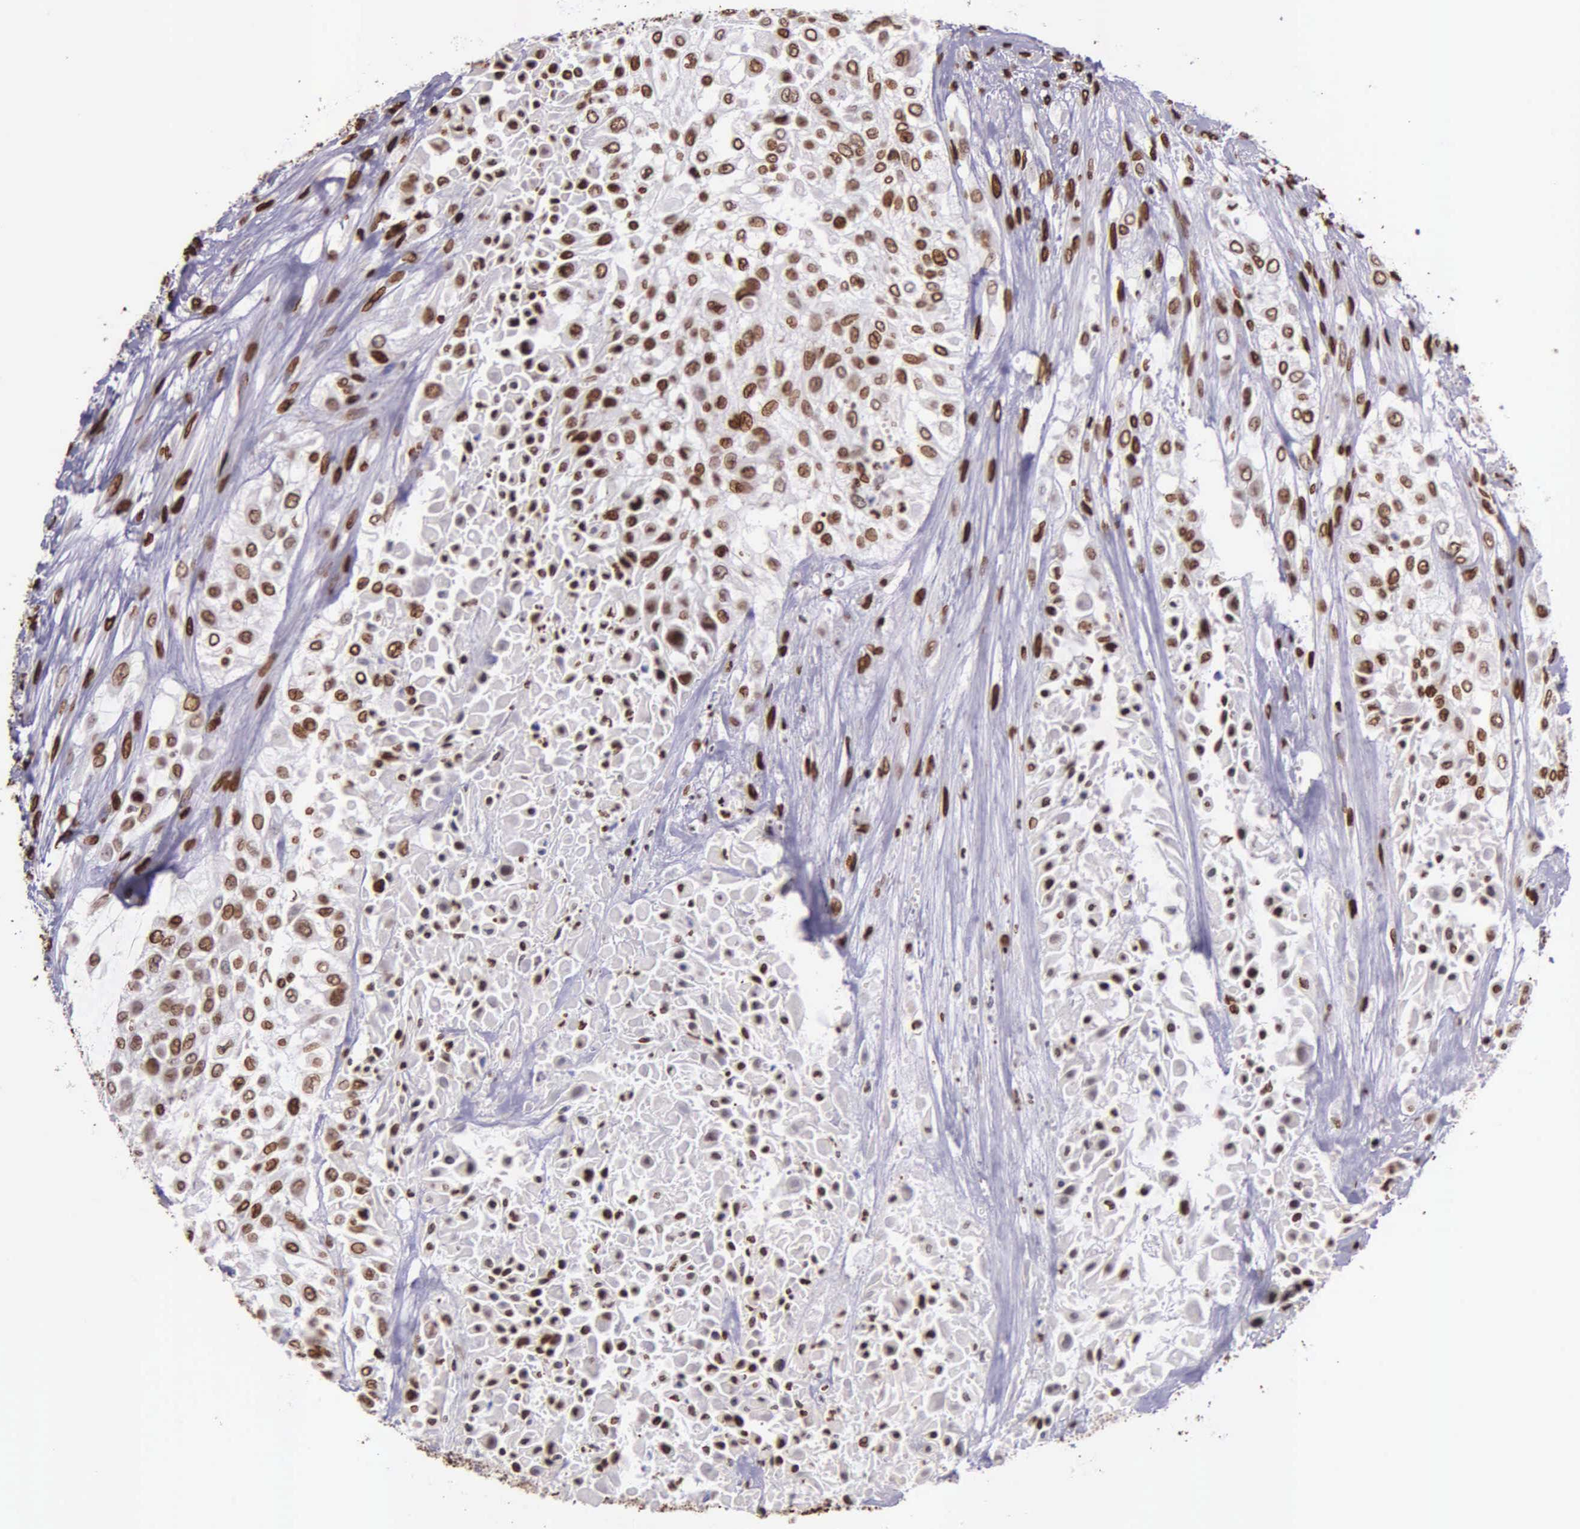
{"staining": {"intensity": "strong", "quantity": ">75%", "location": "nuclear"}, "tissue": "urothelial cancer", "cell_type": "Tumor cells", "image_type": "cancer", "snomed": [{"axis": "morphology", "description": "Urothelial carcinoma, High grade"}, {"axis": "topography", "description": "Urinary bladder"}], "caption": "There is high levels of strong nuclear staining in tumor cells of urothelial cancer, as demonstrated by immunohistochemical staining (brown color).", "gene": "H1-0", "patient": {"sex": "male", "age": 57}}